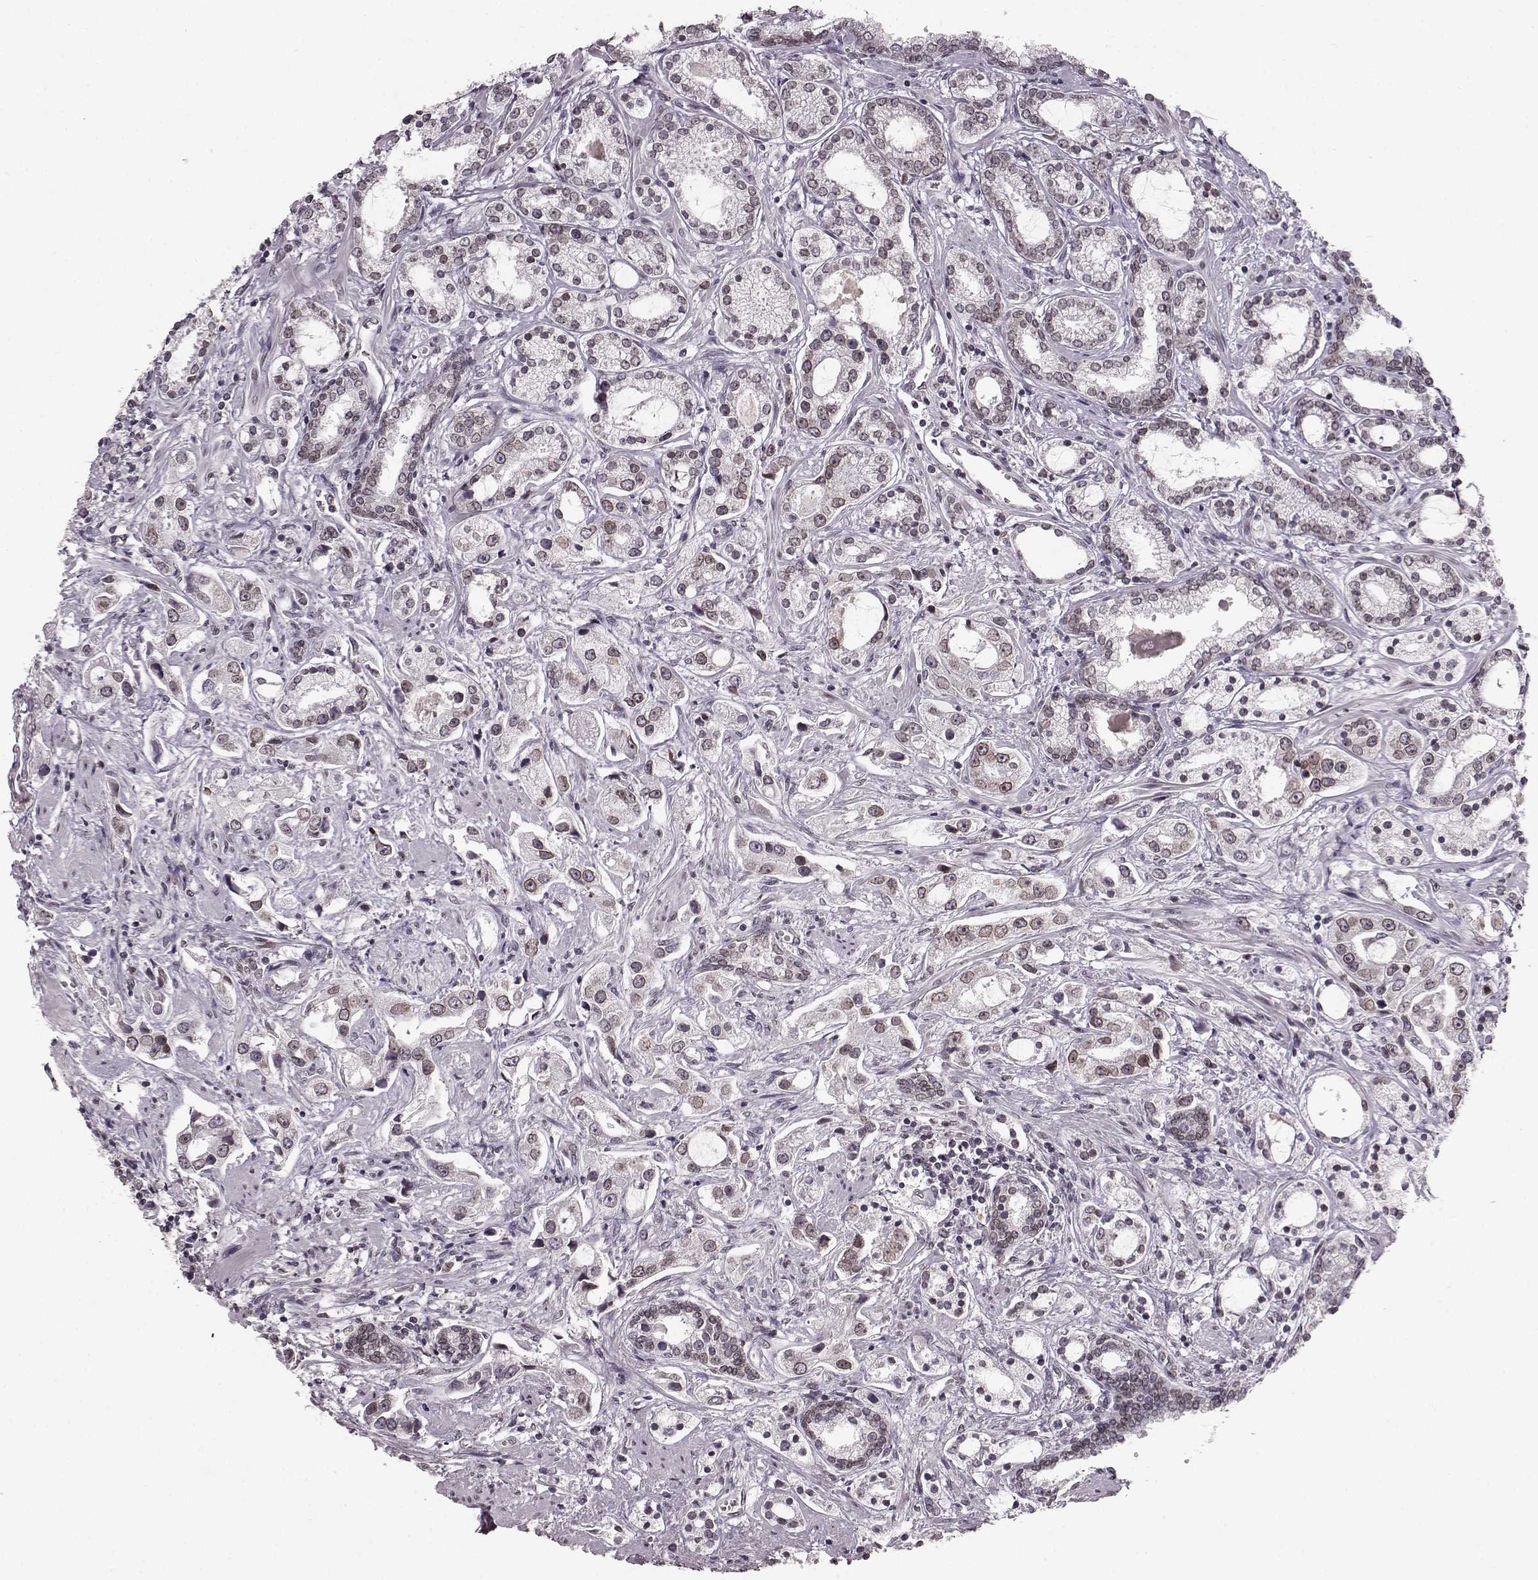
{"staining": {"intensity": "weak", "quantity": ">75%", "location": "cytoplasmic/membranous,nuclear"}, "tissue": "prostate cancer", "cell_type": "Tumor cells", "image_type": "cancer", "snomed": [{"axis": "morphology", "description": "Adenocarcinoma, Medium grade"}, {"axis": "topography", "description": "Prostate"}], "caption": "Immunohistochemical staining of prostate cancer demonstrates low levels of weak cytoplasmic/membranous and nuclear protein expression in about >75% of tumor cells.", "gene": "DCAF12", "patient": {"sex": "male", "age": 57}}